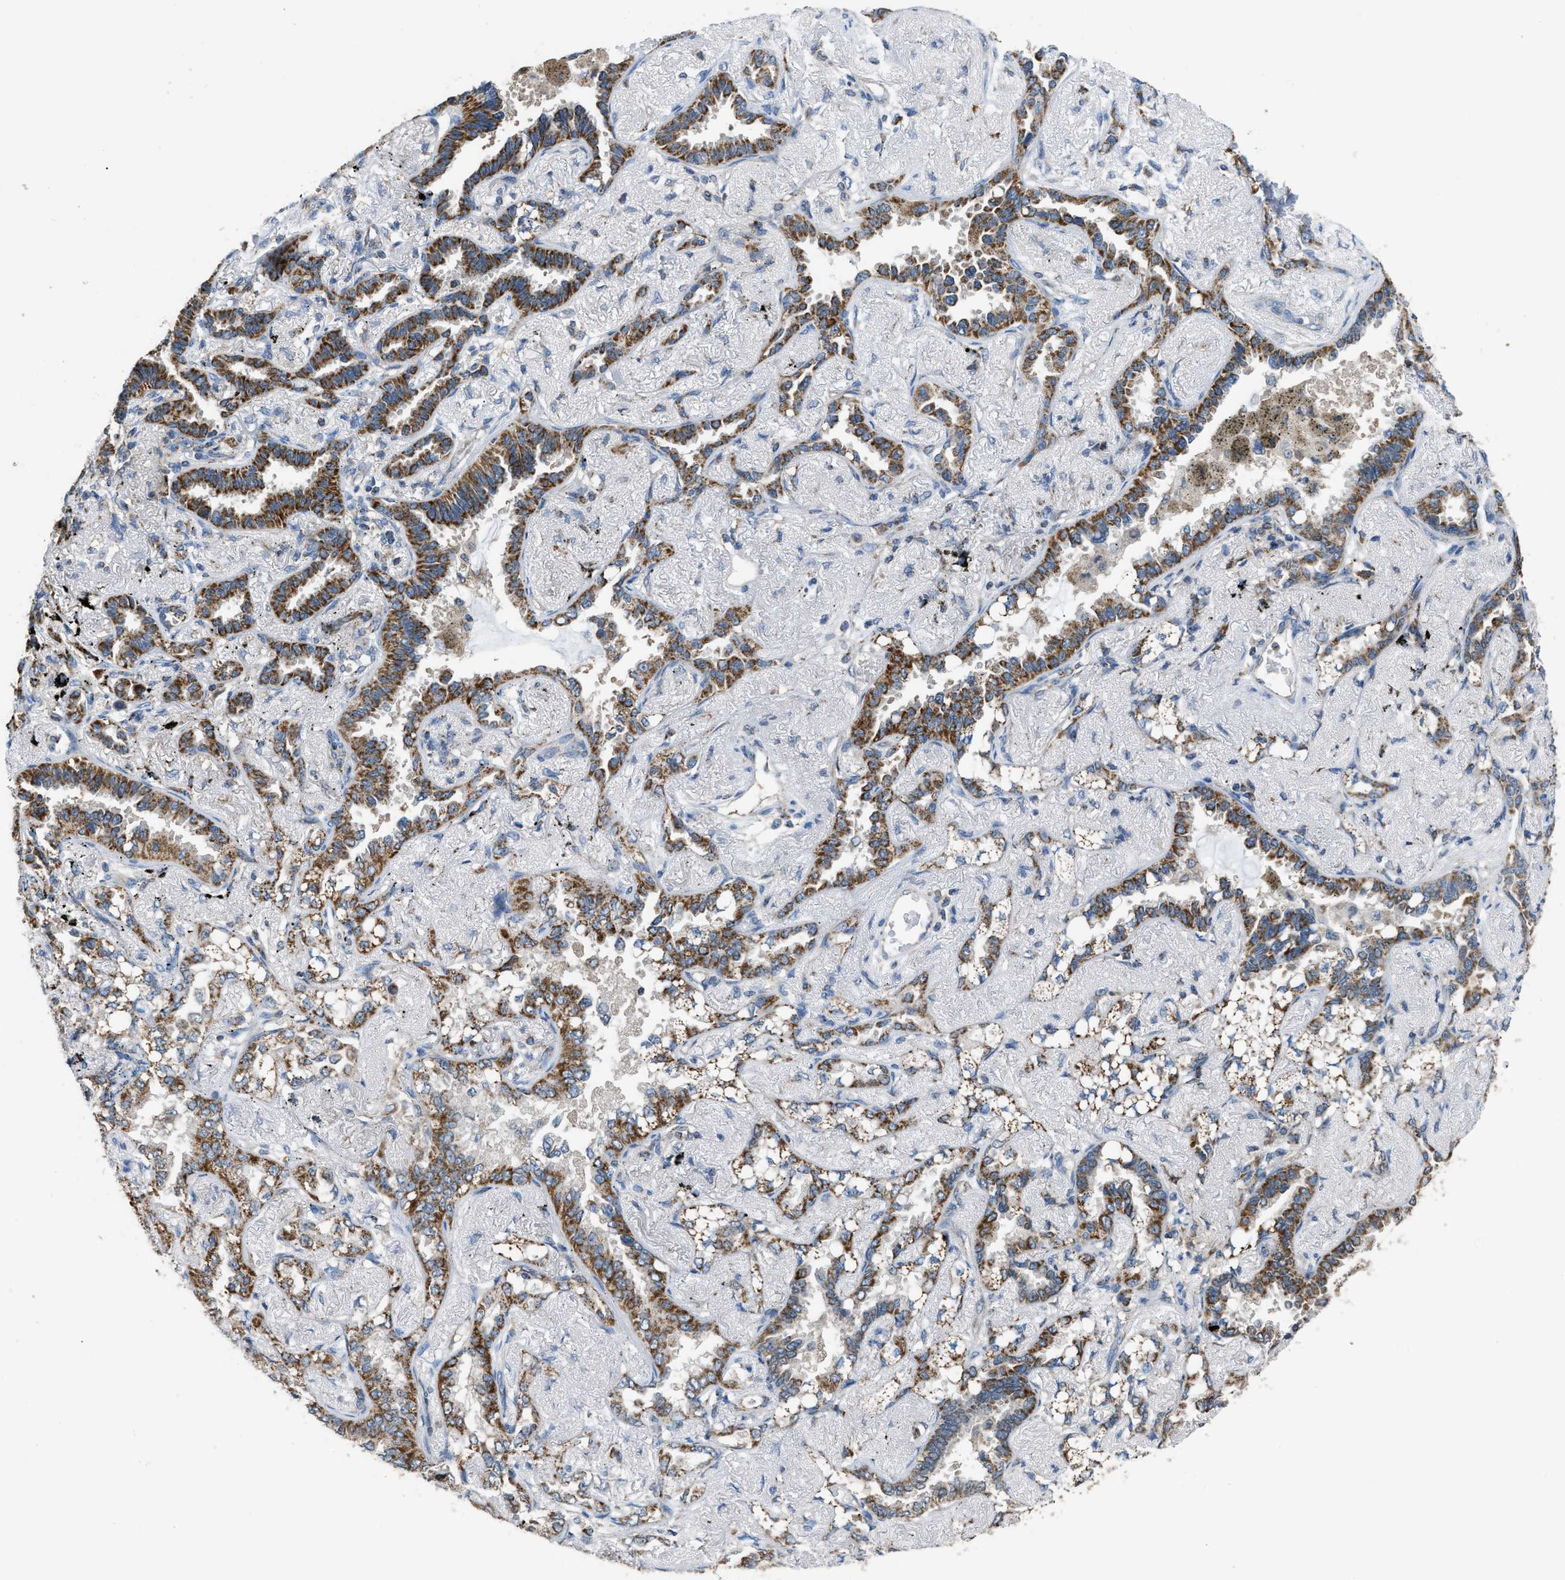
{"staining": {"intensity": "strong", "quantity": ">75%", "location": "cytoplasmic/membranous"}, "tissue": "lung cancer", "cell_type": "Tumor cells", "image_type": "cancer", "snomed": [{"axis": "morphology", "description": "Adenocarcinoma, NOS"}, {"axis": "topography", "description": "Lung"}], "caption": "Protein staining demonstrates strong cytoplasmic/membranous positivity in about >75% of tumor cells in adenocarcinoma (lung). The staining was performed using DAB (3,3'-diaminobenzidine), with brown indicating positive protein expression. Nuclei are stained blue with hematoxylin.", "gene": "ETFB", "patient": {"sex": "male", "age": 59}}